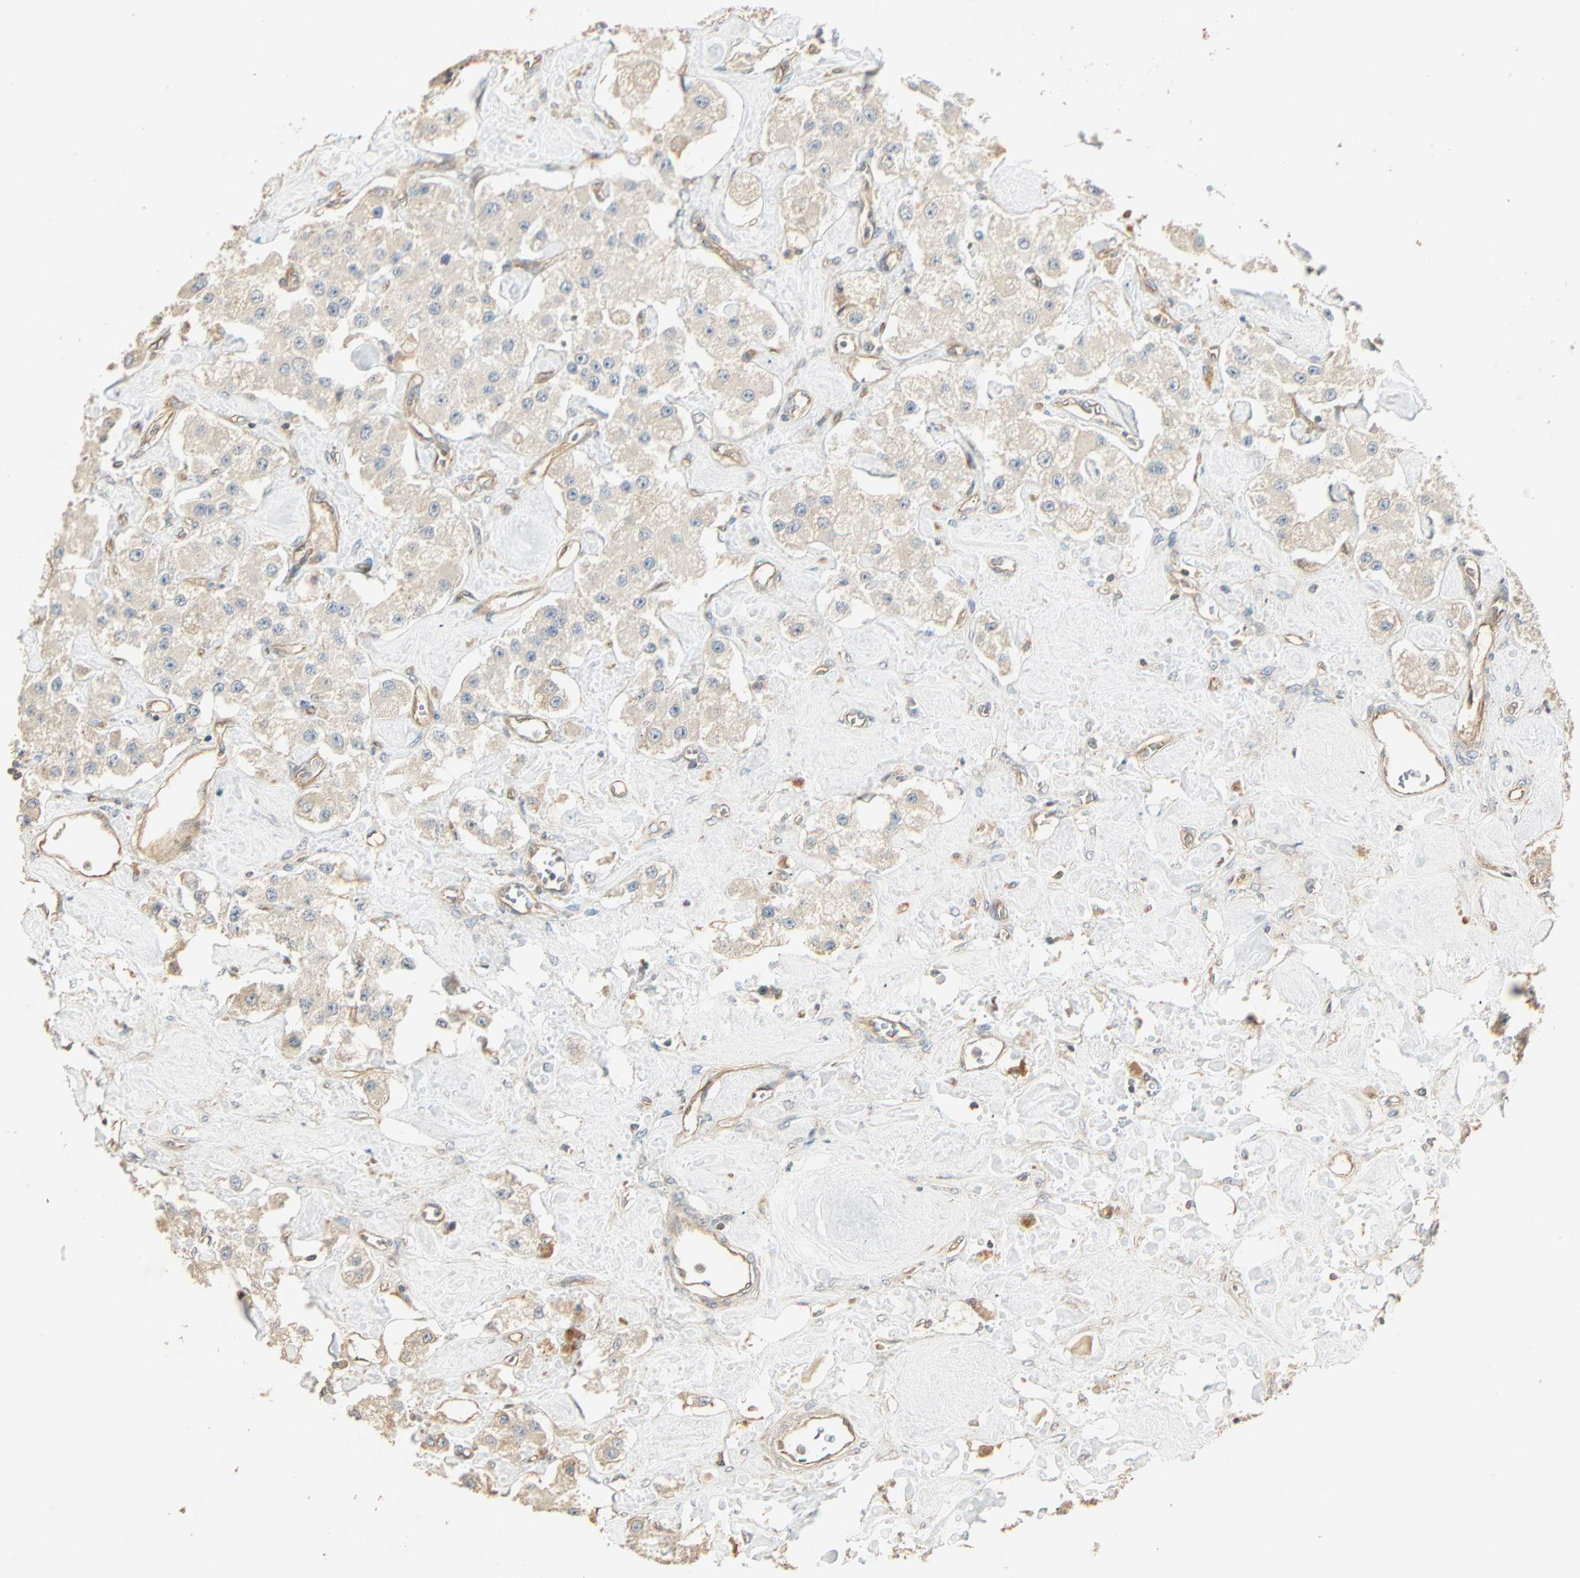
{"staining": {"intensity": "weak", "quantity": "25%-75%", "location": "cytoplasmic/membranous"}, "tissue": "carcinoid", "cell_type": "Tumor cells", "image_type": "cancer", "snomed": [{"axis": "morphology", "description": "Carcinoid, malignant, NOS"}, {"axis": "topography", "description": "Pancreas"}], "caption": "Immunohistochemistry of carcinoid displays low levels of weak cytoplasmic/membranous positivity in approximately 25%-75% of tumor cells.", "gene": "GALK1", "patient": {"sex": "male", "age": 41}}